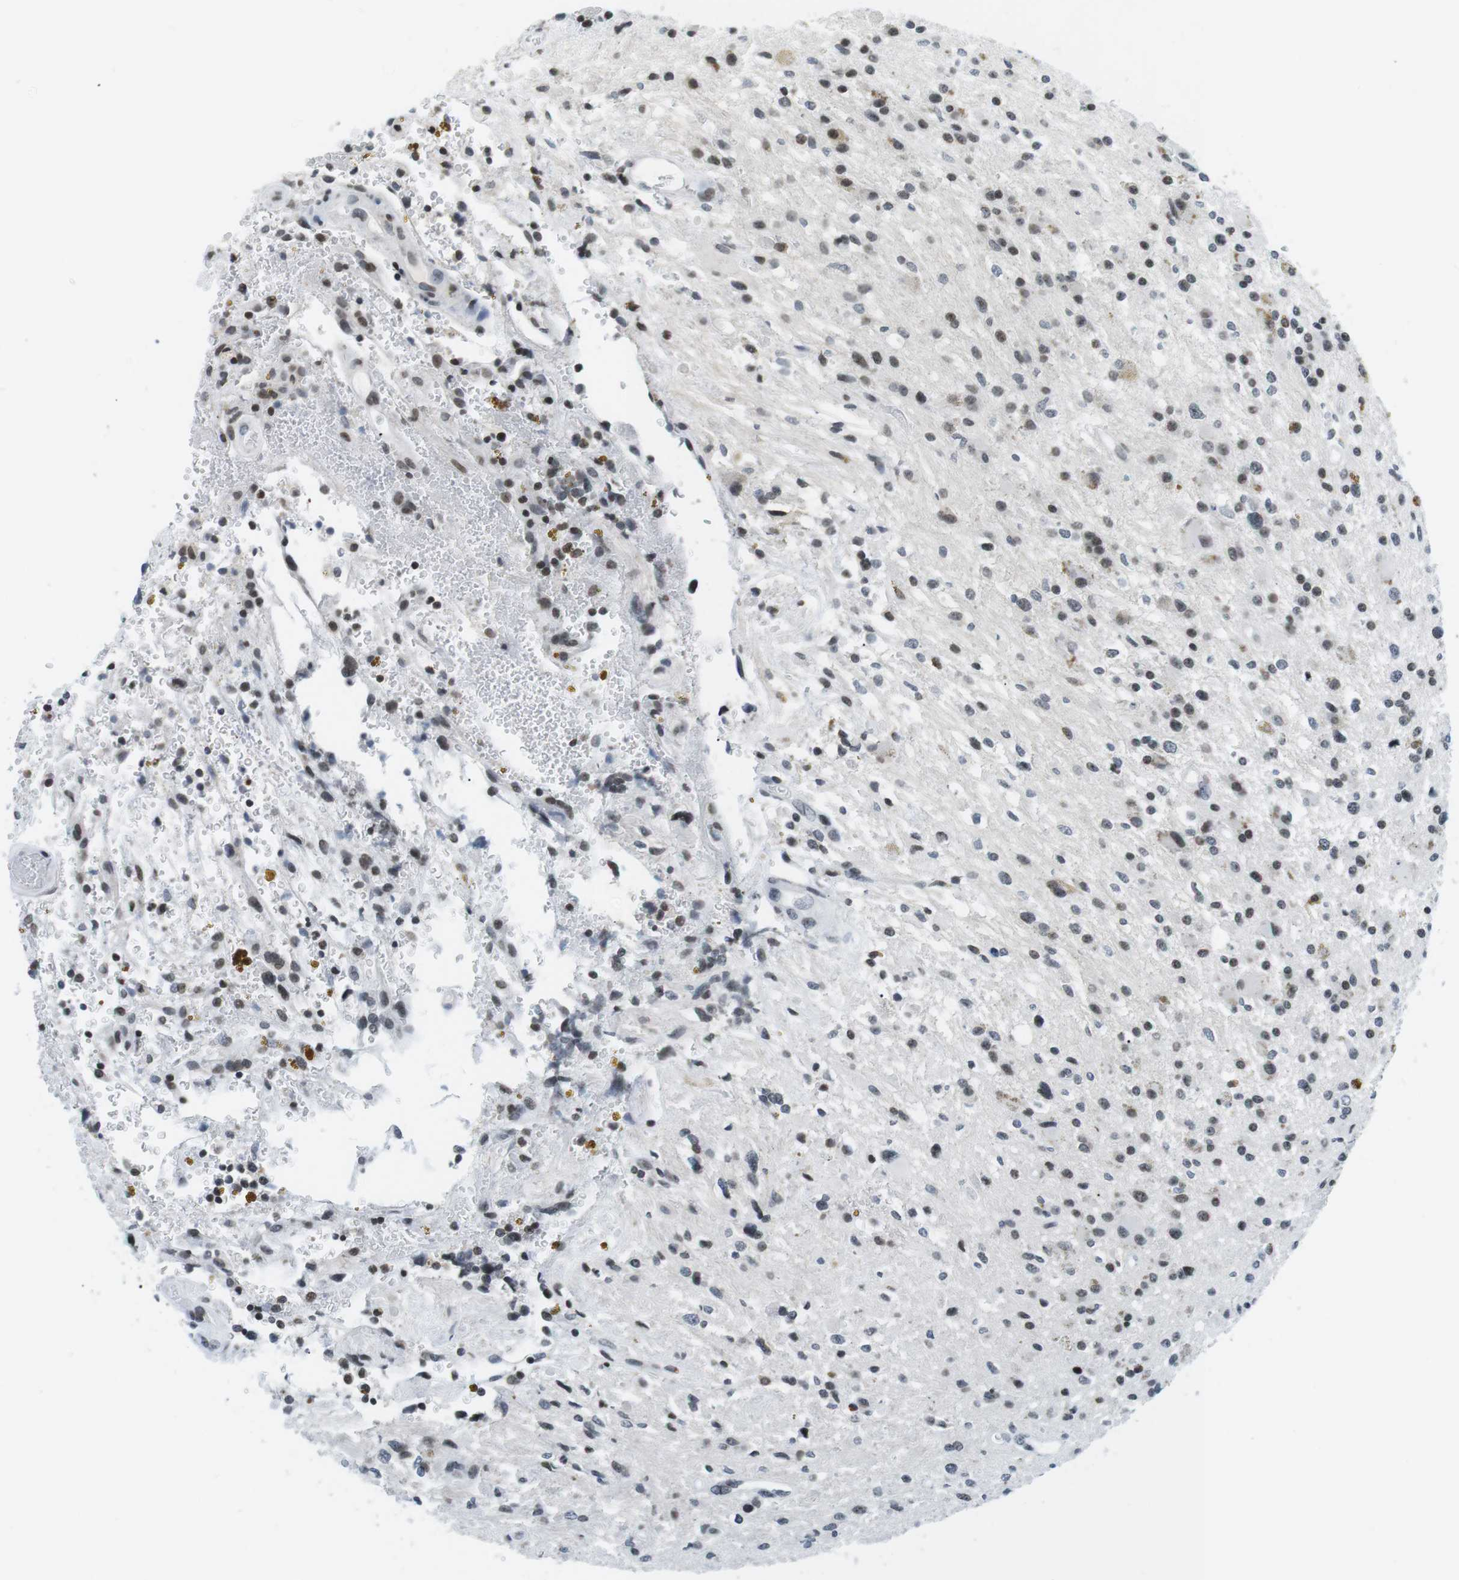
{"staining": {"intensity": "weak", "quantity": ">75%", "location": "nuclear"}, "tissue": "glioma", "cell_type": "Tumor cells", "image_type": "cancer", "snomed": [{"axis": "morphology", "description": "Glioma, malignant, High grade"}, {"axis": "topography", "description": "Brain"}], "caption": "High-magnification brightfield microscopy of glioma stained with DAB (3,3'-diaminobenzidine) (brown) and counterstained with hematoxylin (blue). tumor cells exhibit weak nuclear expression is identified in about>75% of cells.", "gene": "E2F2", "patient": {"sex": "male", "age": 33}}